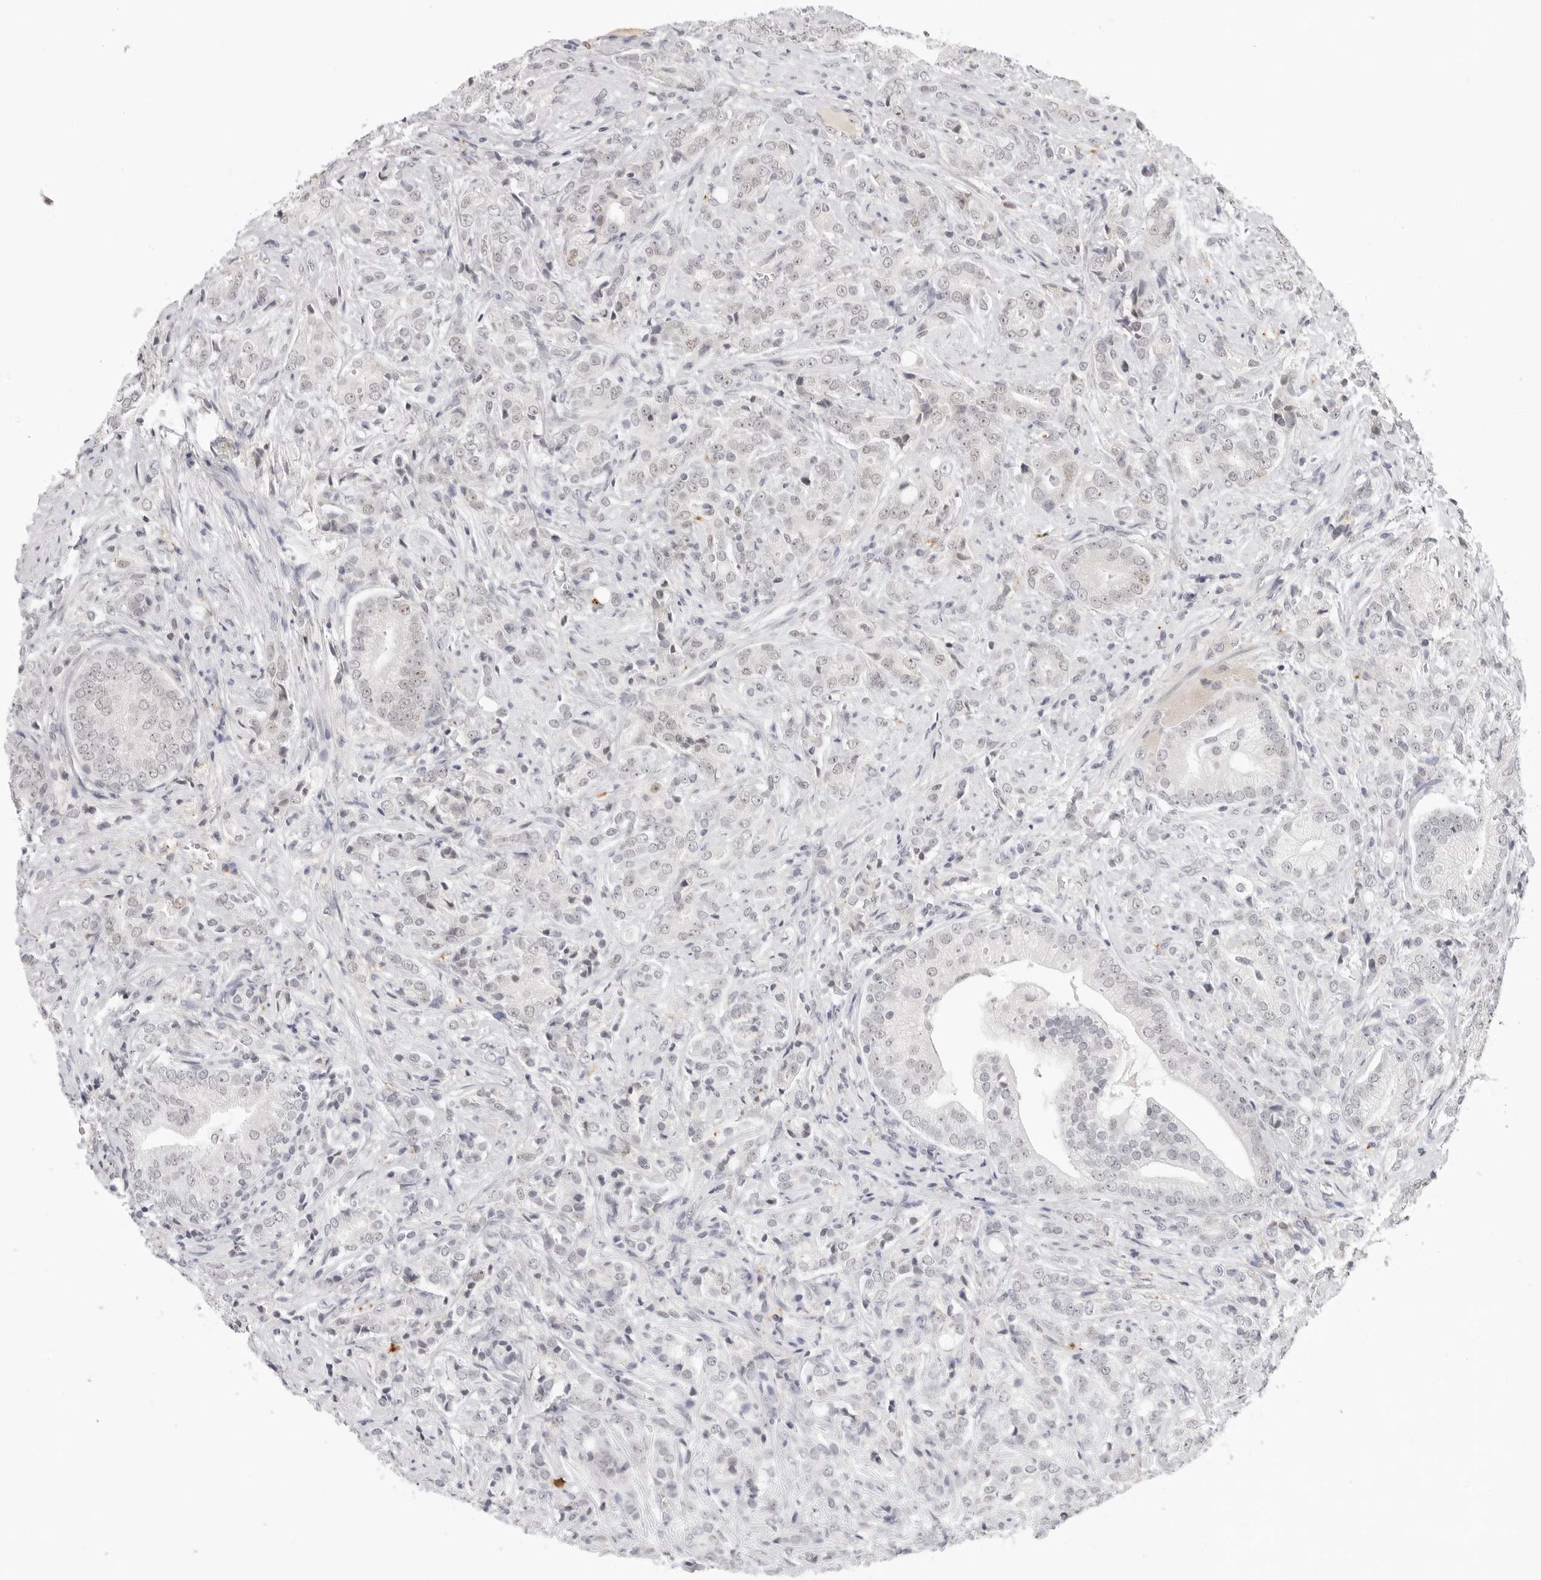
{"staining": {"intensity": "moderate", "quantity": "<25%", "location": "nuclear"}, "tissue": "prostate cancer", "cell_type": "Tumor cells", "image_type": "cancer", "snomed": [{"axis": "morphology", "description": "Adenocarcinoma, High grade"}, {"axis": "topography", "description": "Prostate"}], "caption": "A brown stain highlights moderate nuclear staining of a protein in human prostate cancer tumor cells. (brown staining indicates protein expression, while blue staining denotes nuclei).", "gene": "MSH6", "patient": {"sex": "male", "age": 57}}